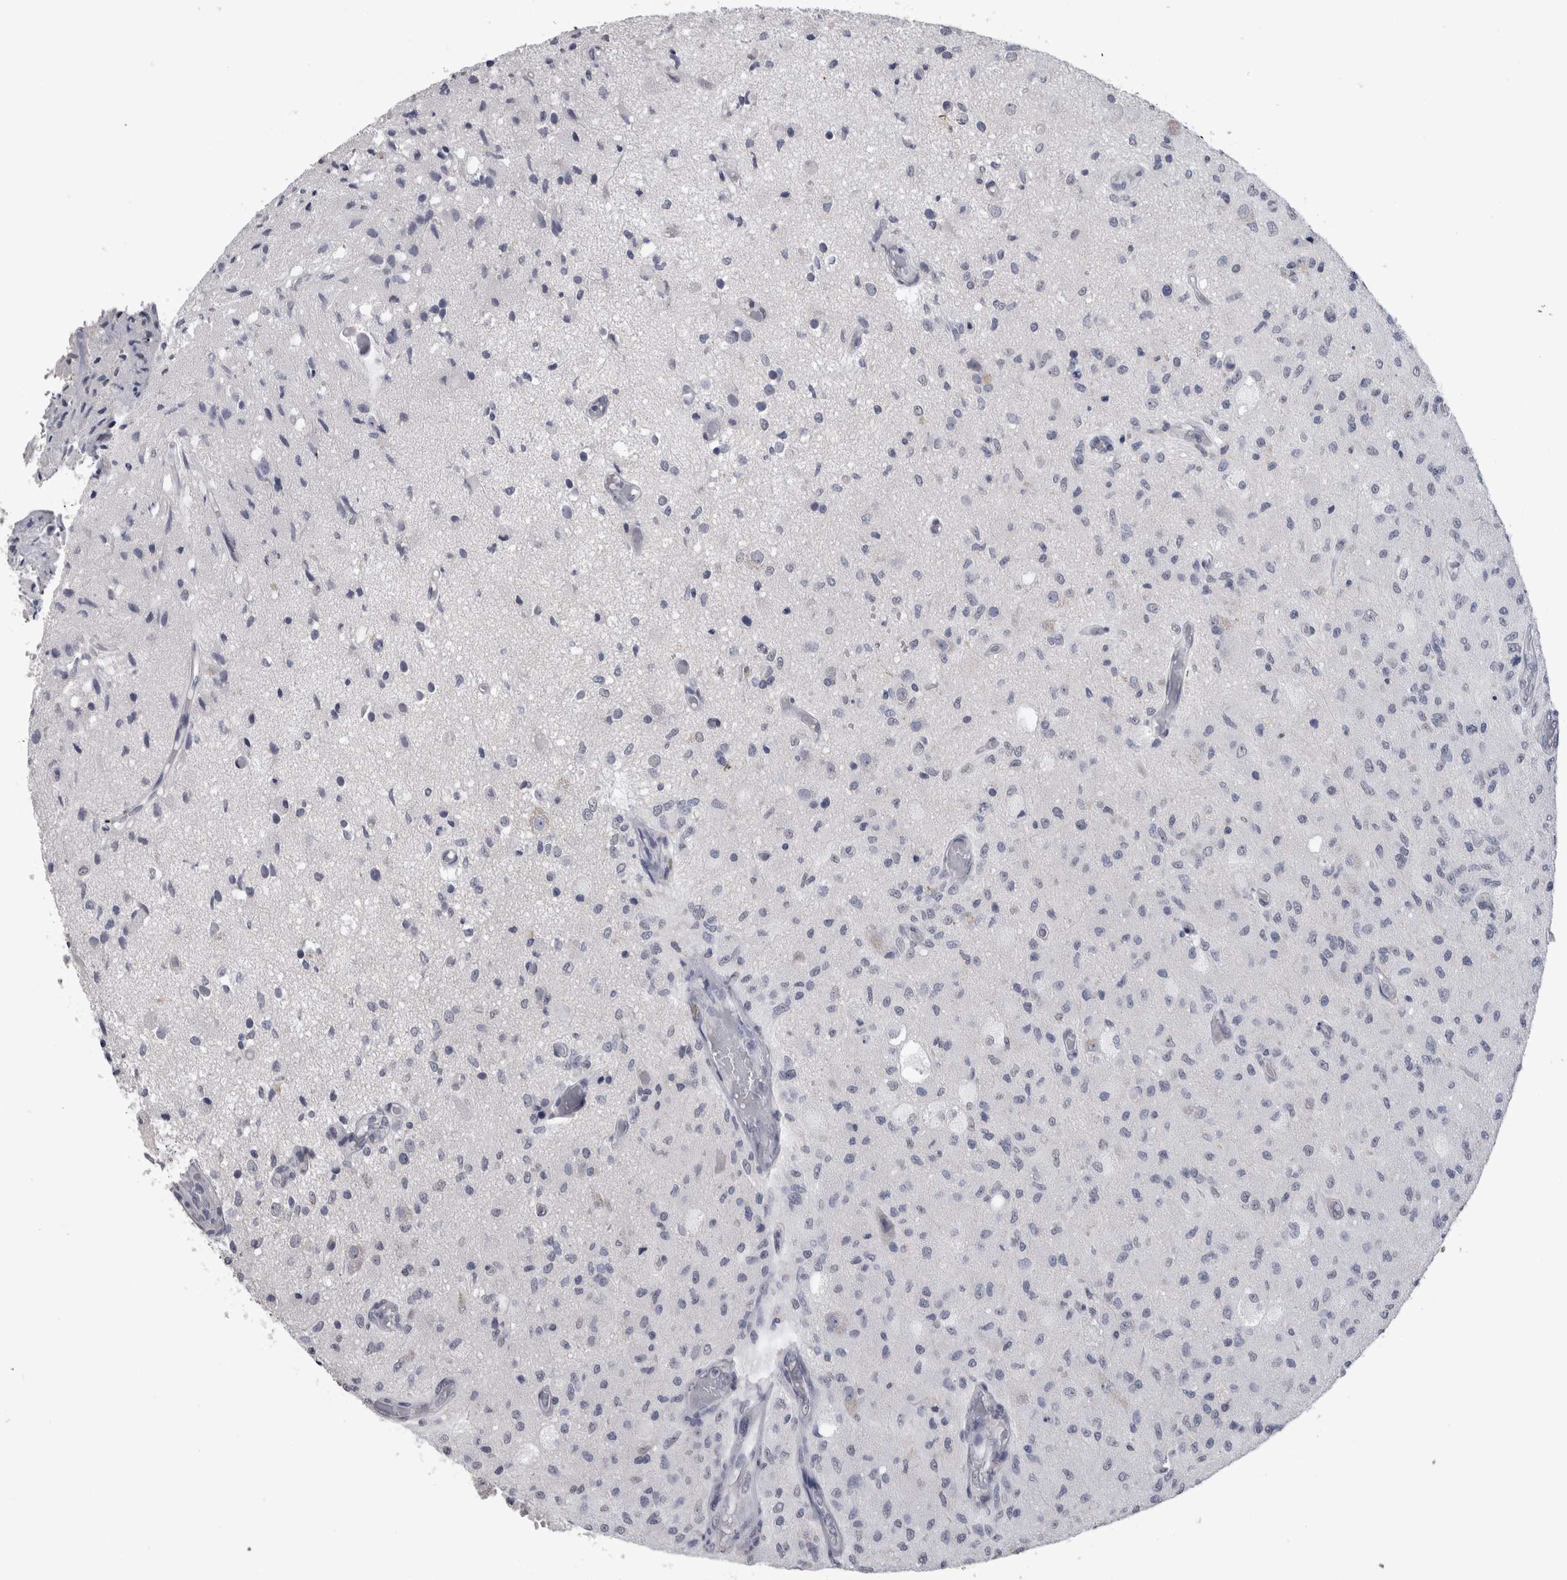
{"staining": {"intensity": "negative", "quantity": "none", "location": "none"}, "tissue": "glioma", "cell_type": "Tumor cells", "image_type": "cancer", "snomed": [{"axis": "morphology", "description": "Normal tissue, NOS"}, {"axis": "morphology", "description": "Glioma, malignant, High grade"}, {"axis": "topography", "description": "Cerebral cortex"}], "caption": "The photomicrograph demonstrates no significant staining in tumor cells of malignant glioma (high-grade).", "gene": "PAX5", "patient": {"sex": "male", "age": 77}}